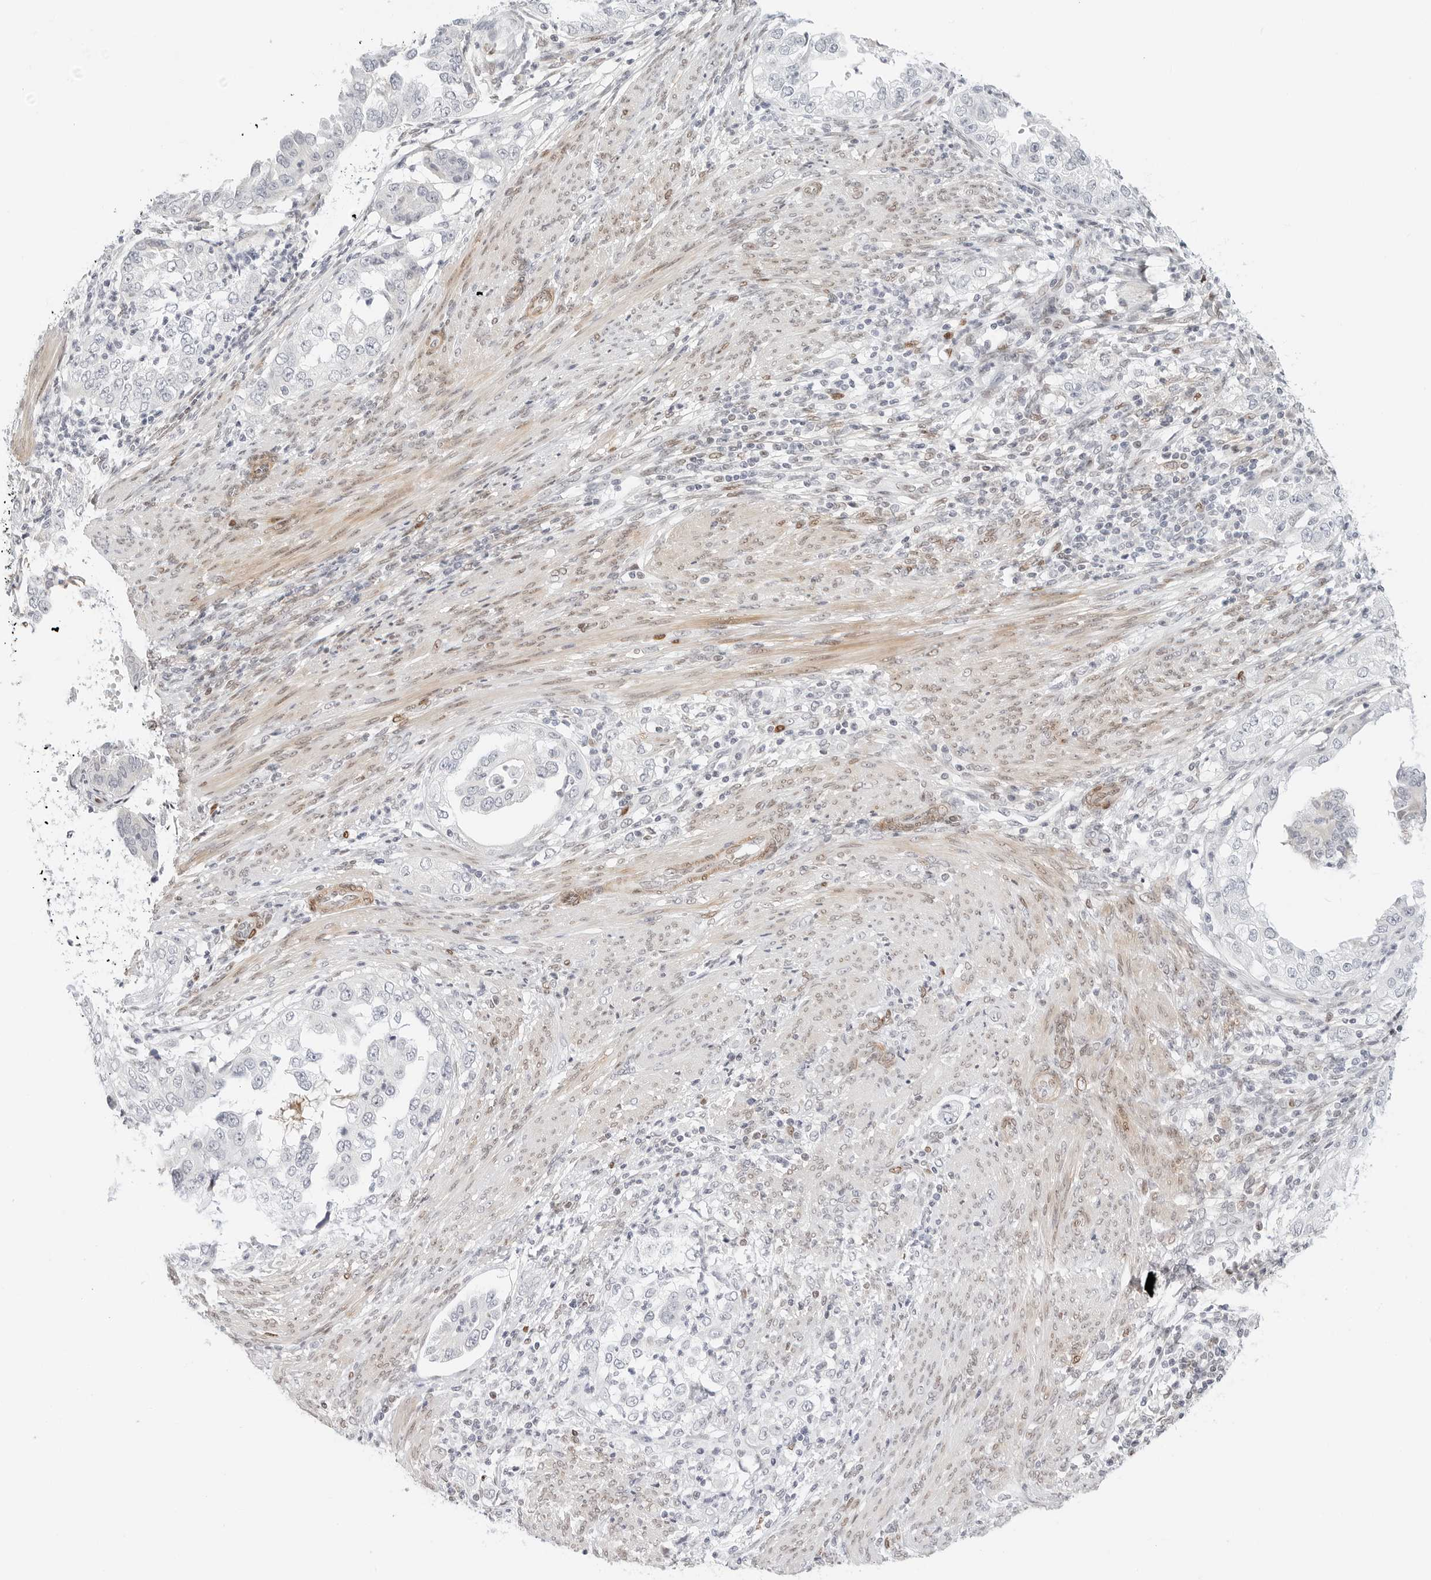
{"staining": {"intensity": "negative", "quantity": "none", "location": "none"}, "tissue": "endometrial cancer", "cell_type": "Tumor cells", "image_type": "cancer", "snomed": [{"axis": "morphology", "description": "Adenocarcinoma, NOS"}, {"axis": "topography", "description": "Endometrium"}], "caption": "The micrograph shows no staining of tumor cells in endometrial cancer (adenocarcinoma).", "gene": "SPIDR", "patient": {"sex": "female", "age": 85}}